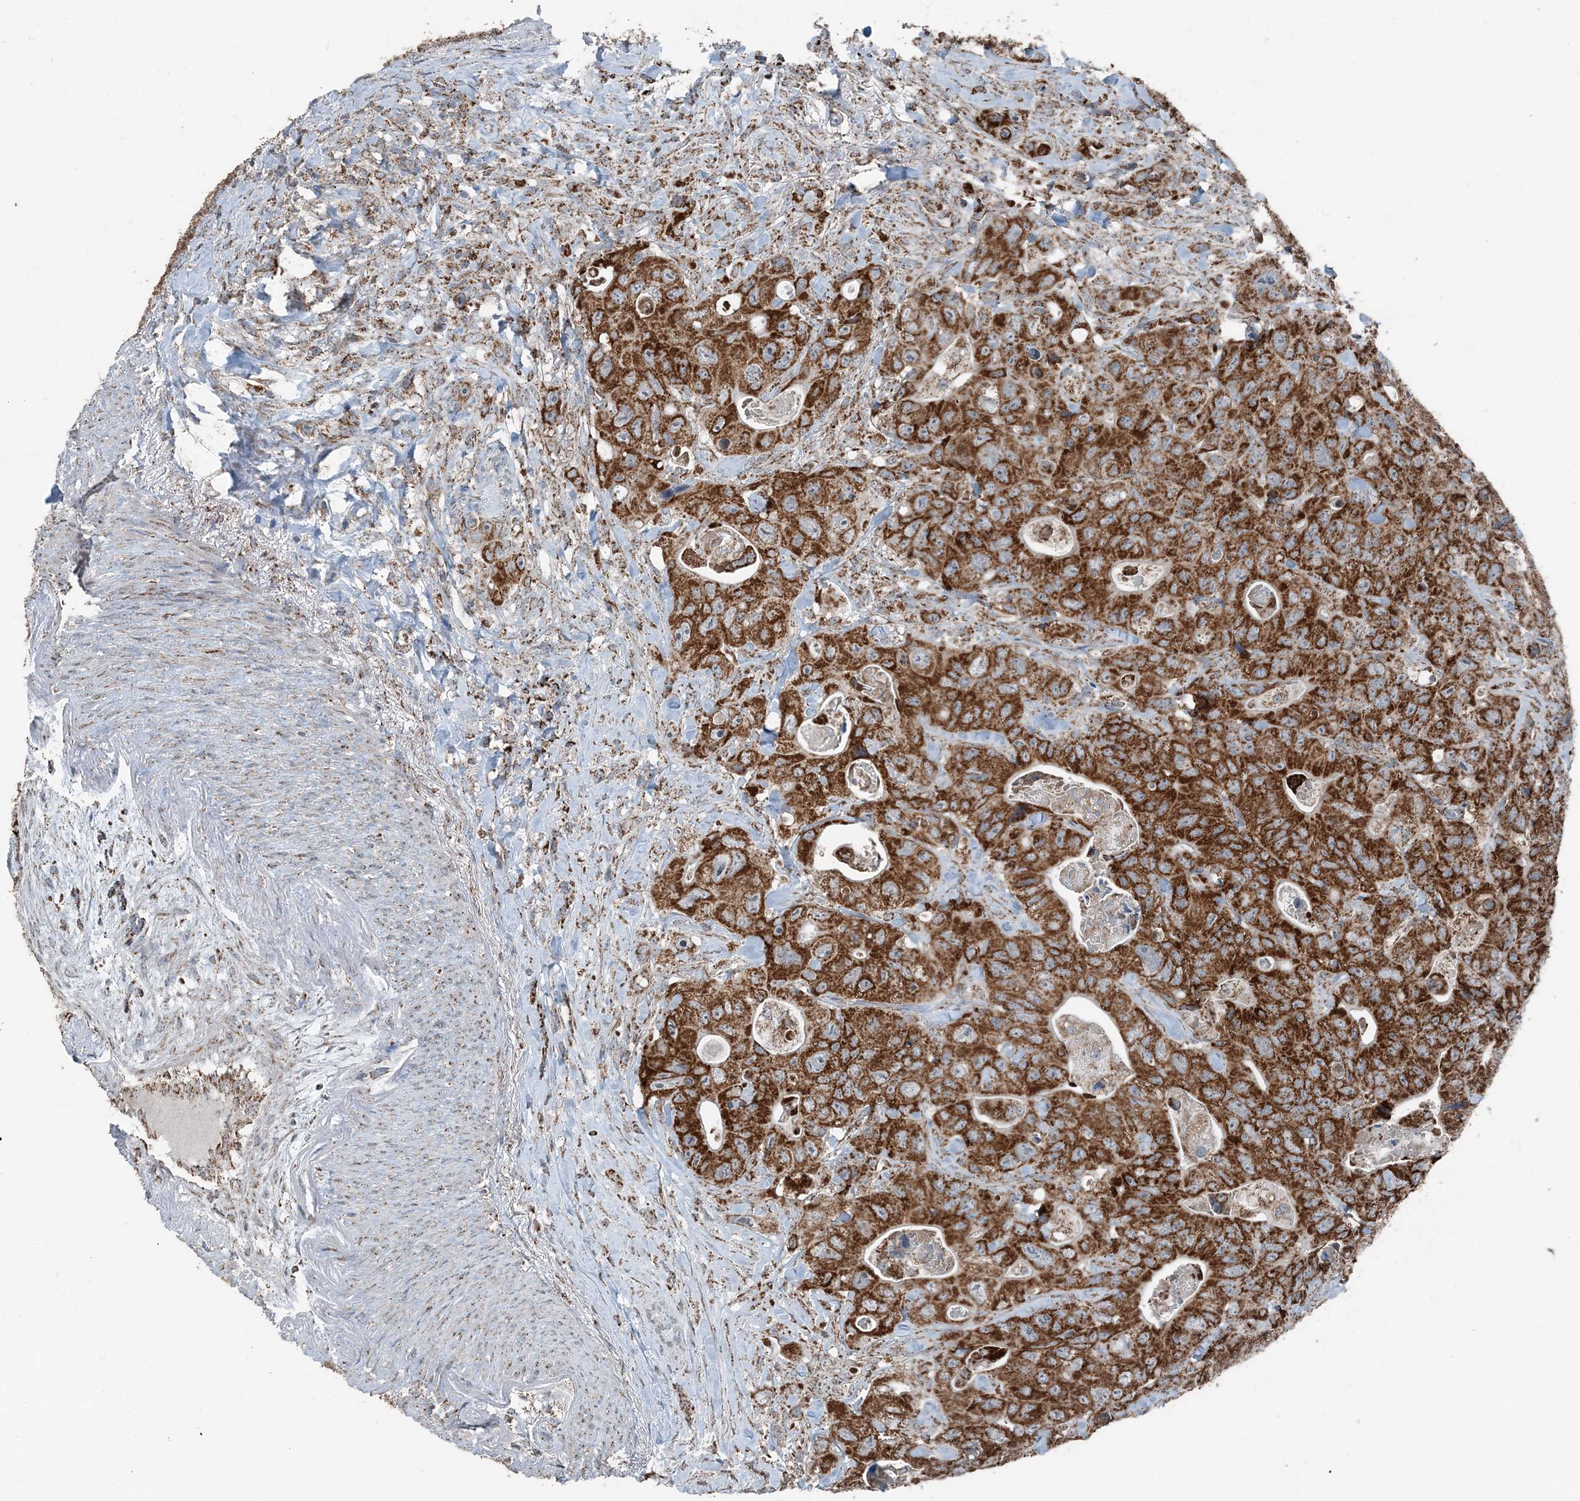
{"staining": {"intensity": "strong", "quantity": ">75%", "location": "cytoplasmic/membranous"}, "tissue": "colorectal cancer", "cell_type": "Tumor cells", "image_type": "cancer", "snomed": [{"axis": "morphology", "description": "Adenocarcinoma, NOS"}, {"axis": "topography", "description": "Colon"}], "caption": "IHC image of neoplastic tissue: human adenocarcinoma (colorectal) stained using immunohistochemistry (IHC) demonstrates high levels of strong protein expression localized specifically in the cytoplasmic/membranous of tumor cells, appearing as a cytoplasmic/membranous brown color.", "gene": "SUCLG1", "patient": {"sex": "female", "age": 46}}